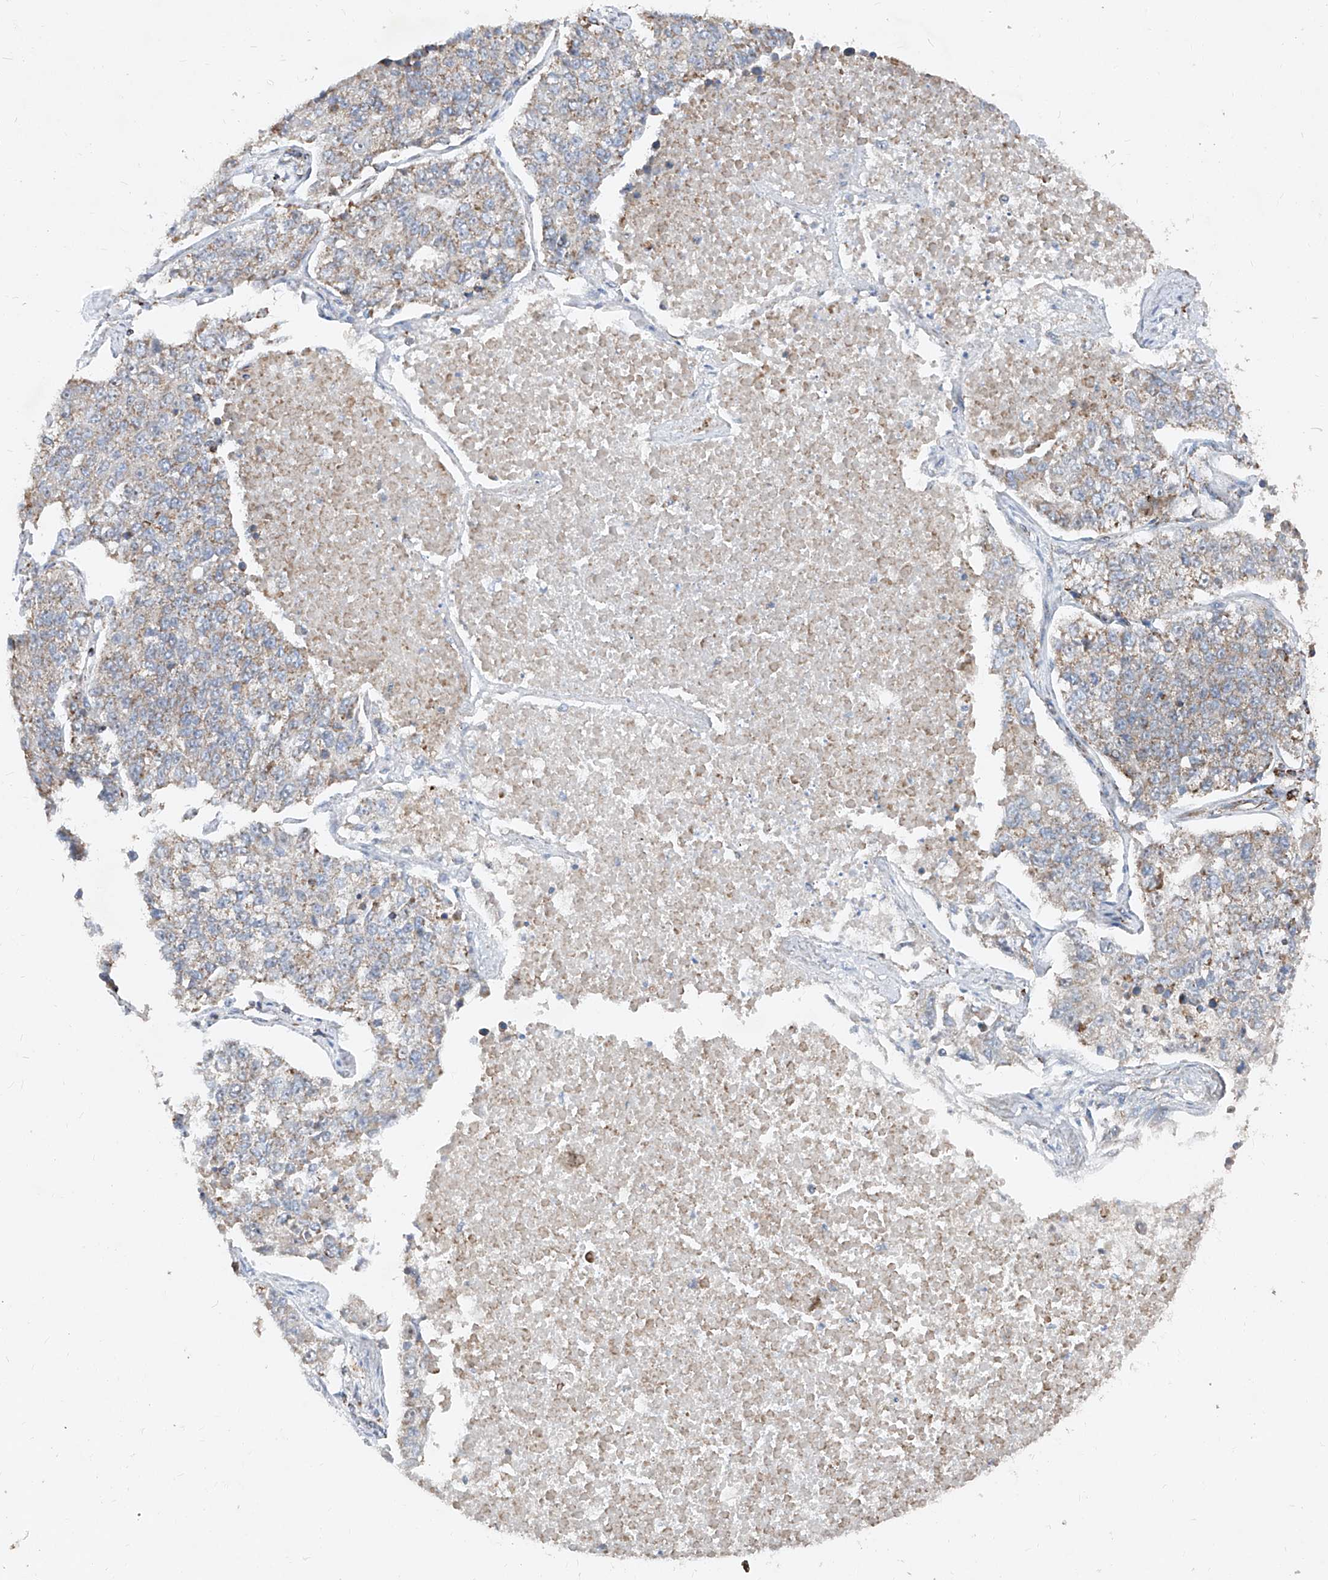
{"staining": {"intensity": "weak", "quantity": "25%-75%", "location": "cytoplasmic/membranous"}, "tissue": "lung cancer", "cell_type": "Tumor cells", "image_type": "cancer", "snomed": [{"axis": "morphology", "description": "Adenocarcinoma, NOS"}, {"axis": "topography", "description": "Lung"}], "caption": "About 25%-75% of tumor cells in human adenocarcinoma (lung) reveal weak cytoplasmic/membranous protein staining as visualized by brown immunohistochemical staining.", "gene": "NDUFB3", "patient": {"sex": "male", "age": 49}}